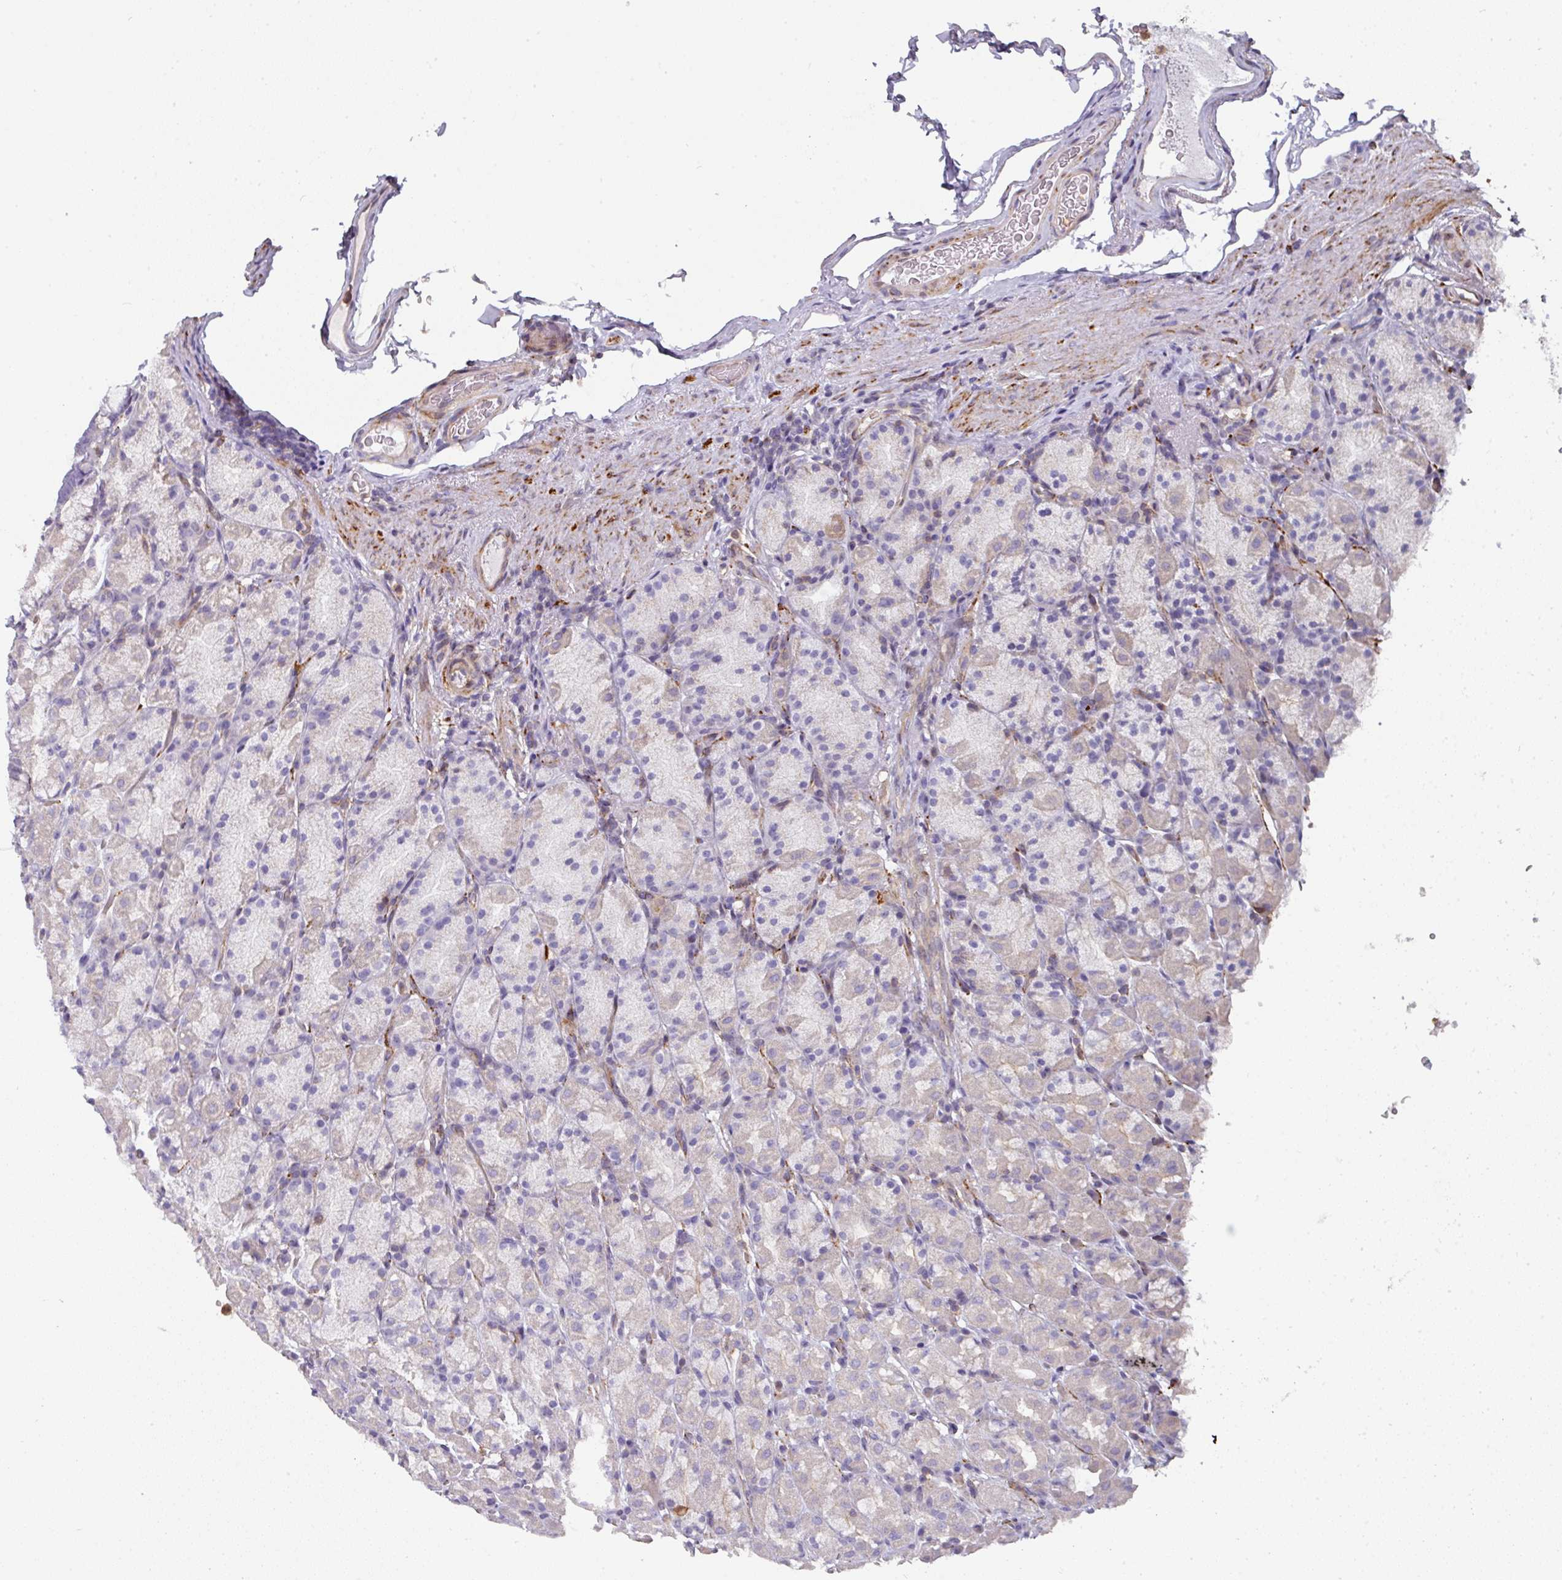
{"staining": {"intensity": "weak", "quantity": "<25%", "location": "cytoplasmic/membranous"}, "tissue": "stomach", "cell_type": "Glandular cells", "image_type": "normal", "snomed": [{"axis": "morphology", "description": "Normal tissue, NOS"}, {"axis": "topography", "description": "Stomach, upper"}, {"axis": "topography", "description": "Stomach"}], "caption": "Immunohistochemistry (IHC) micrograph of normal human stomach stained for a protein (brown), which displays no expression in glandular cells. (Brightfield microscopy of DAB IHC at high magnification).", "gene": "BEND5", "patient": {"sex": "male", "age": 68}}